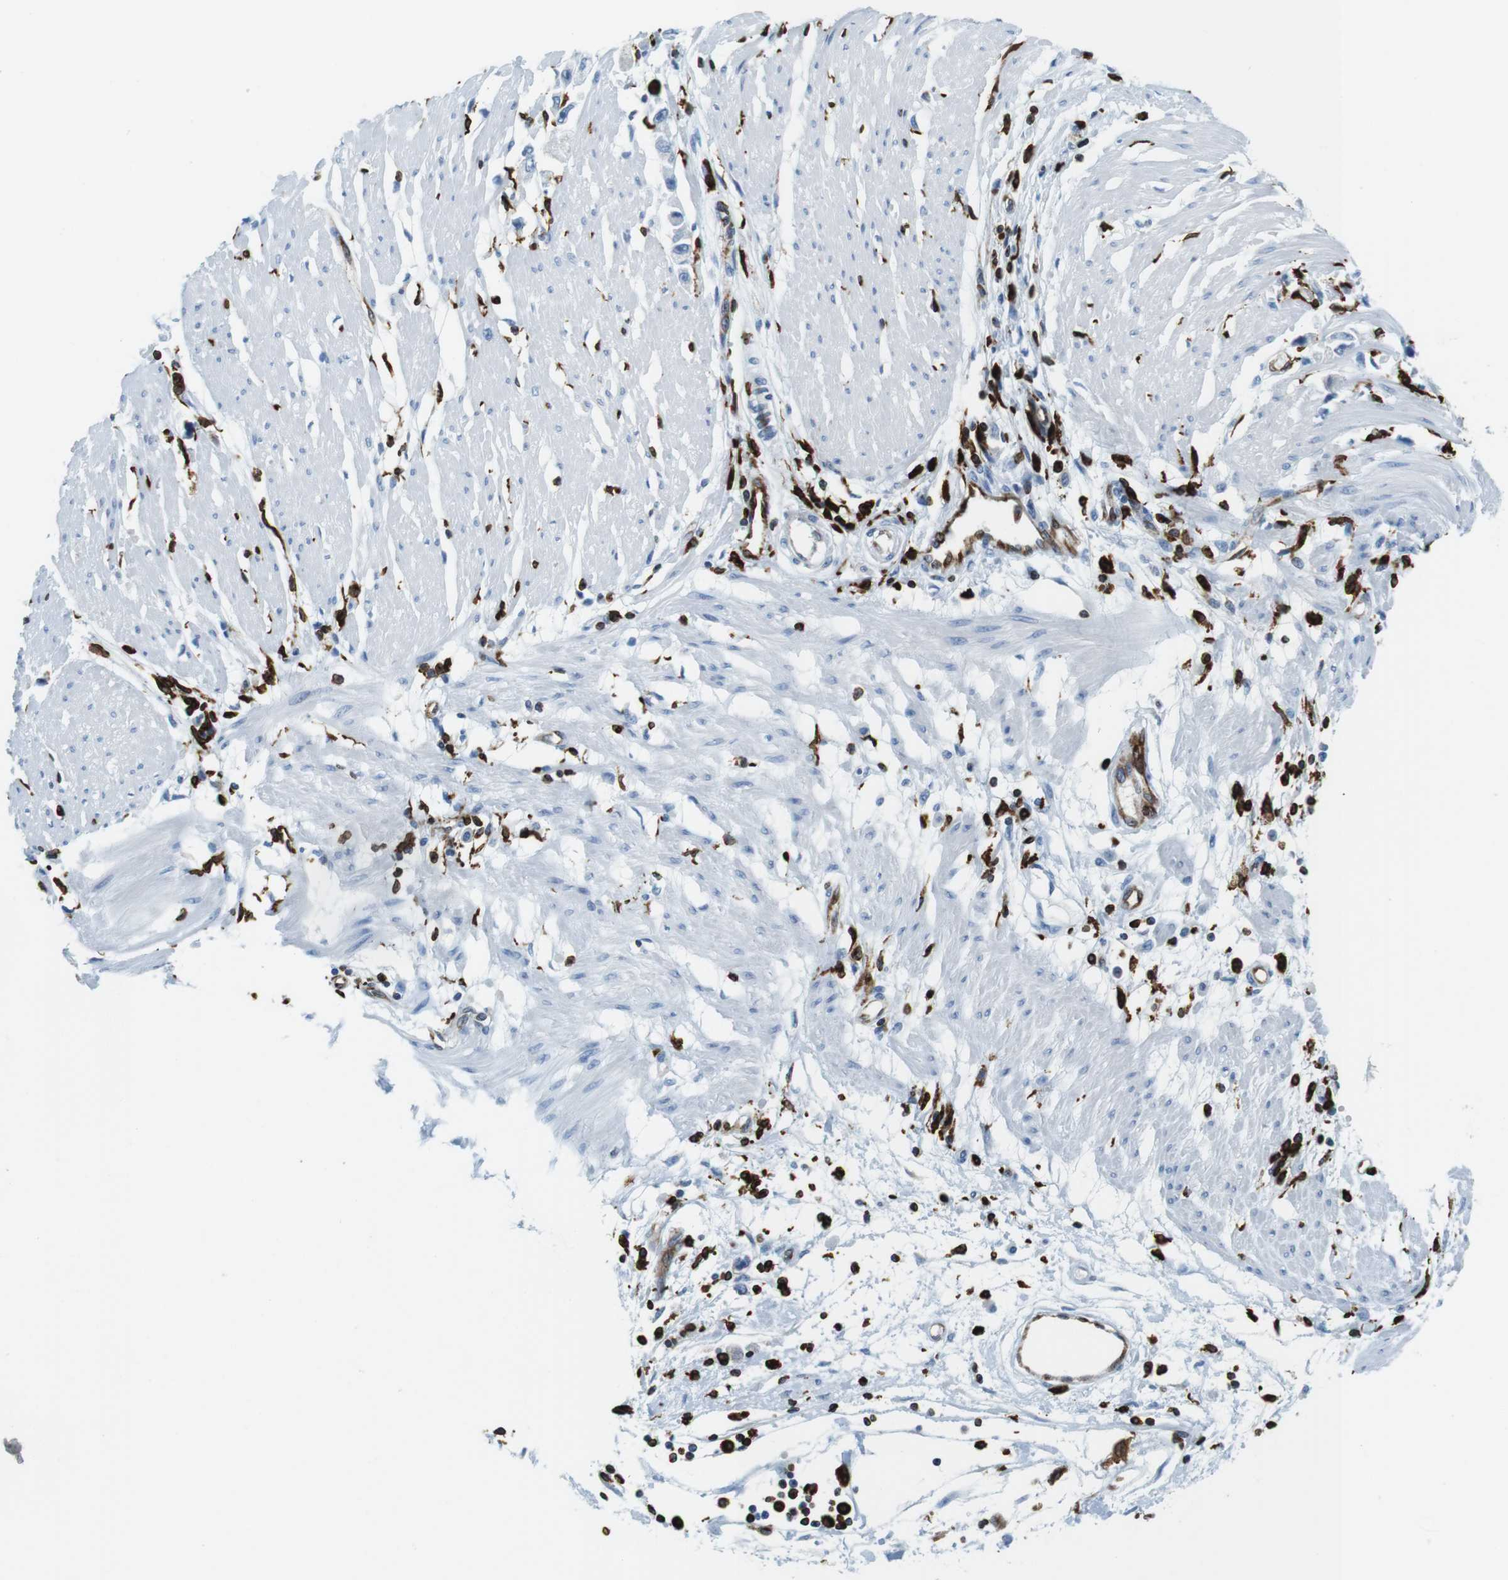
{"staining": {"intensity": "negative", "quantity": "none", "location": "none"}, "tissue": "stomach cancer", "cell_type": "Tumor cells", "image_type": "cancer", "snomed": [{"axis": "morphology", "description": "Adenocarcinoma, NOS"}, {"axis": "topography", "description": "Stomach"}], "caption": "Tumor cells are negative for brown protein staining in adenocarcinoma (stomach). The staining was performed using DAB to visualize the protein expression in brown, while the nuclei were stained in blue with hematoxylin (Magnification: 20x).", "gene": "CIITA", "patient": {"sex": "female", "age": 59}}